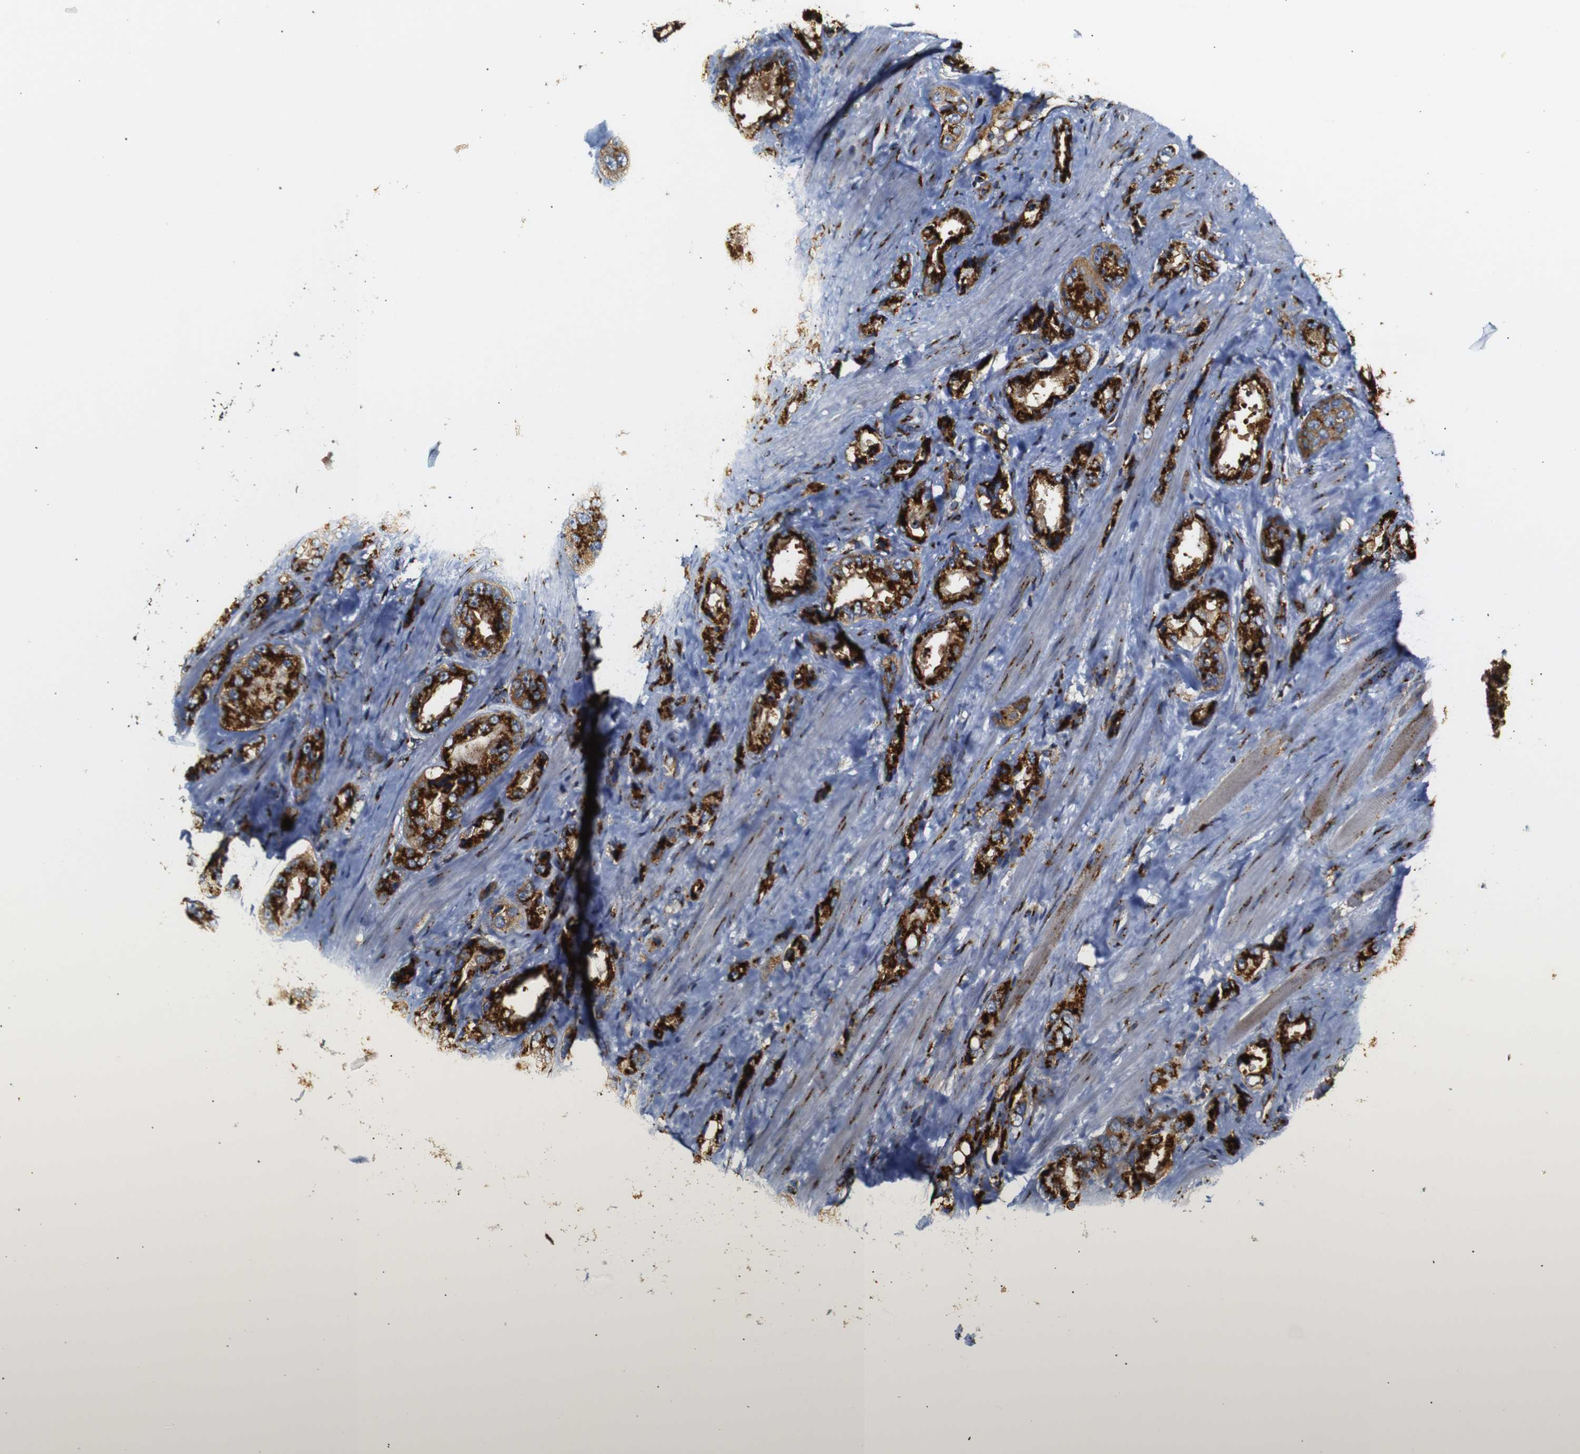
{"staining": {"intensity": "strong", "quantity": ">75%", "location": "cytoplasmic/membranous"}, "tissue": "prostate cancer", "cell_type": "Tumor cells", "image_type": "cancer", "snomed": [{"axis": "morphology", "description": "Adenocarcinoma, High grade"}, {"axis": "topography", "description": "Prostate"}], "caption": "The image exhibits immunohistochemical staining of prostate cancer (high-grade adenocarcinoma). There is strong cytoplasmic/membranous staining is identified in approximately >75% of tumor cells.", "gene": "TGOLN2", "patient": {"sex": "male", "age": 61}}